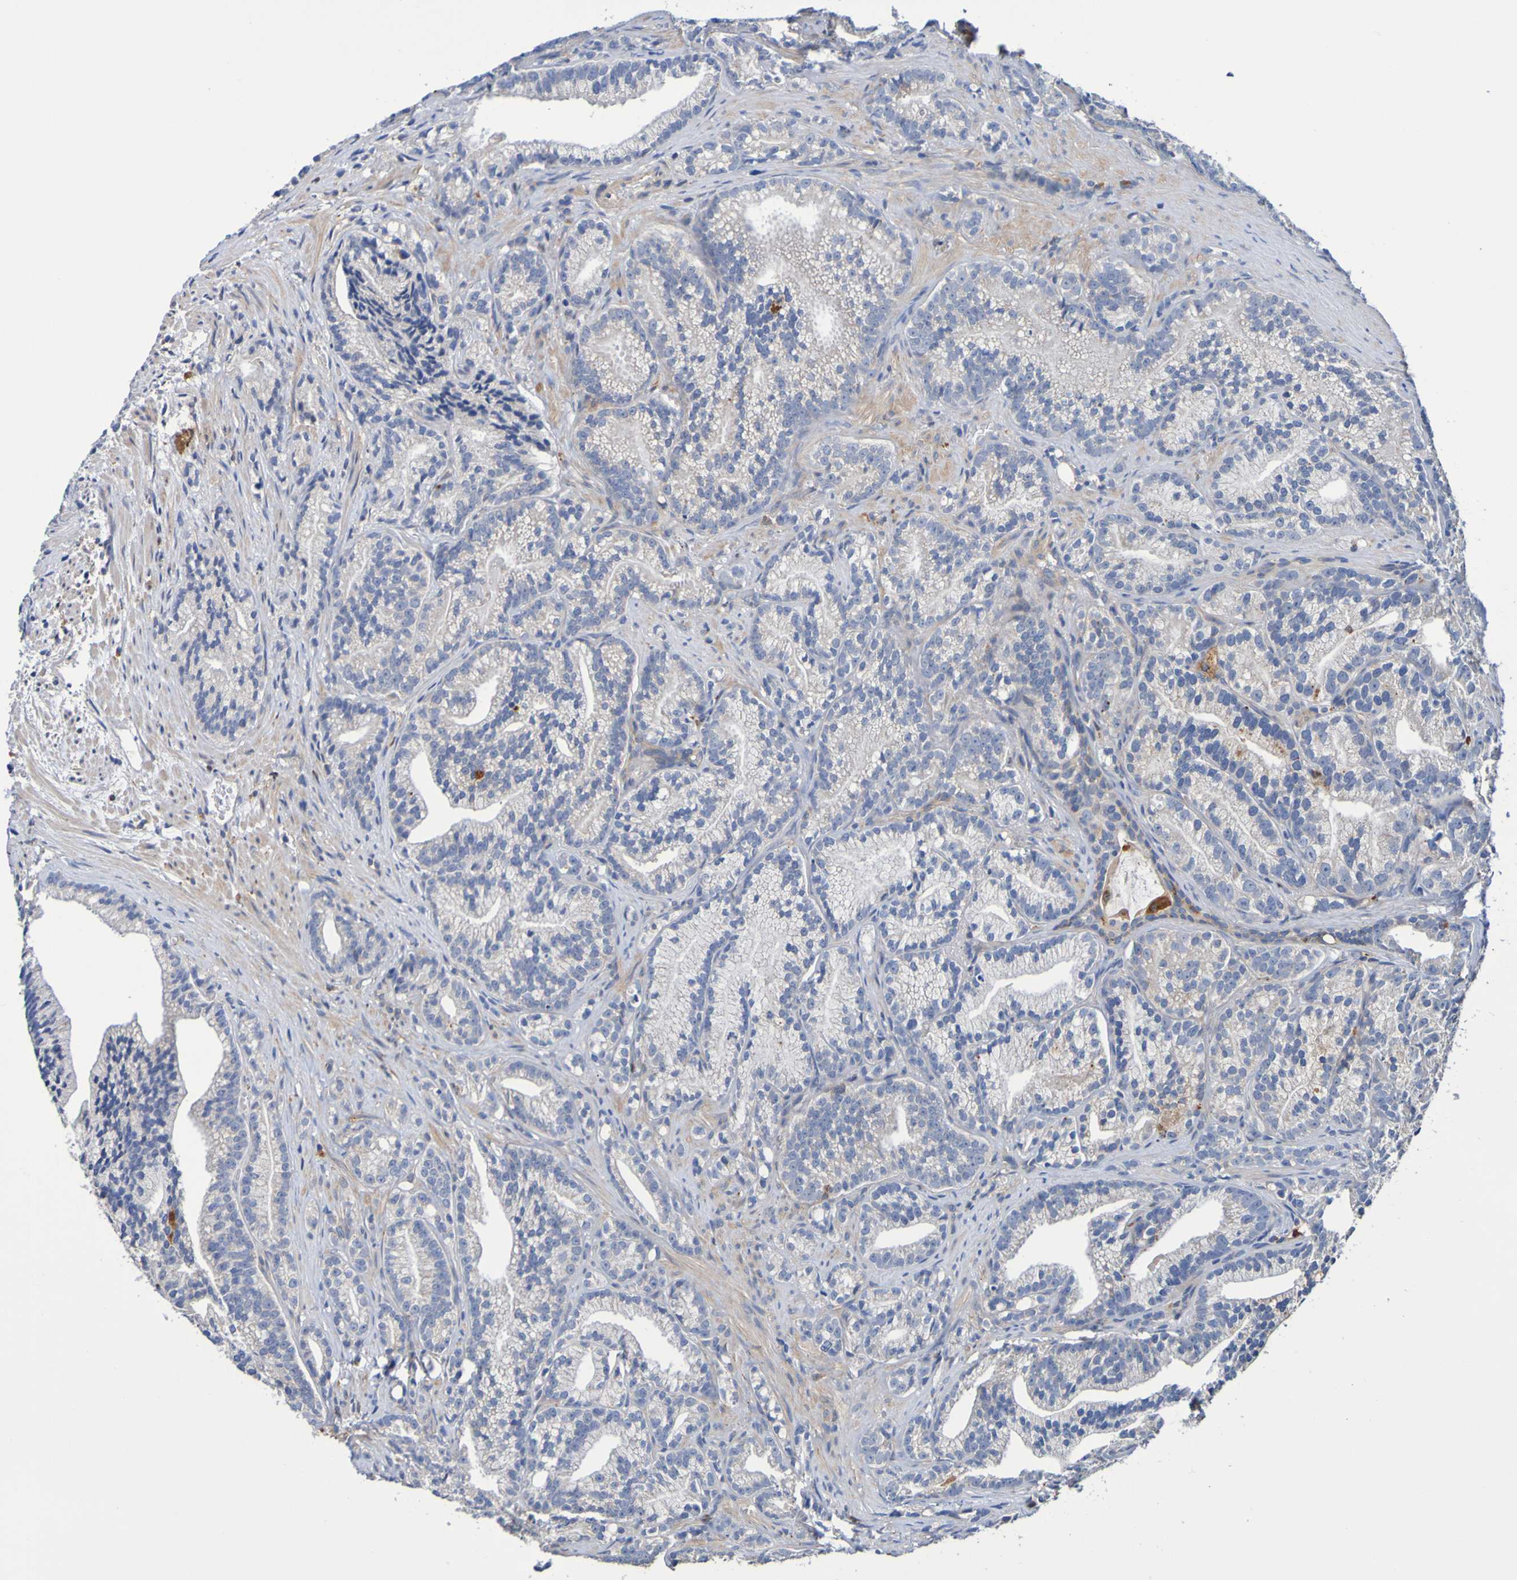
{"staining": {"intensity": "weak", "quantity": ">75%", "location": "cytoplasmic/membranous"}, "tissue": "prostate cancer", "cell_type": "Tumor cells", "image_type": "cancer", "snomed": [{"axis": "morphology", "description": "Adenocarcinoma, Low grade"}, {"axis": "topography", "description": "Prostate"}], "caption": "Prostate low-grade adenocarcinoma stained for a protein (brown) reveals weak cytoplasmic/membranous positive positivity in about >75% of tumor cells.", "gene": "METAP2", "patient": {"sex": "male", "age": 89}}